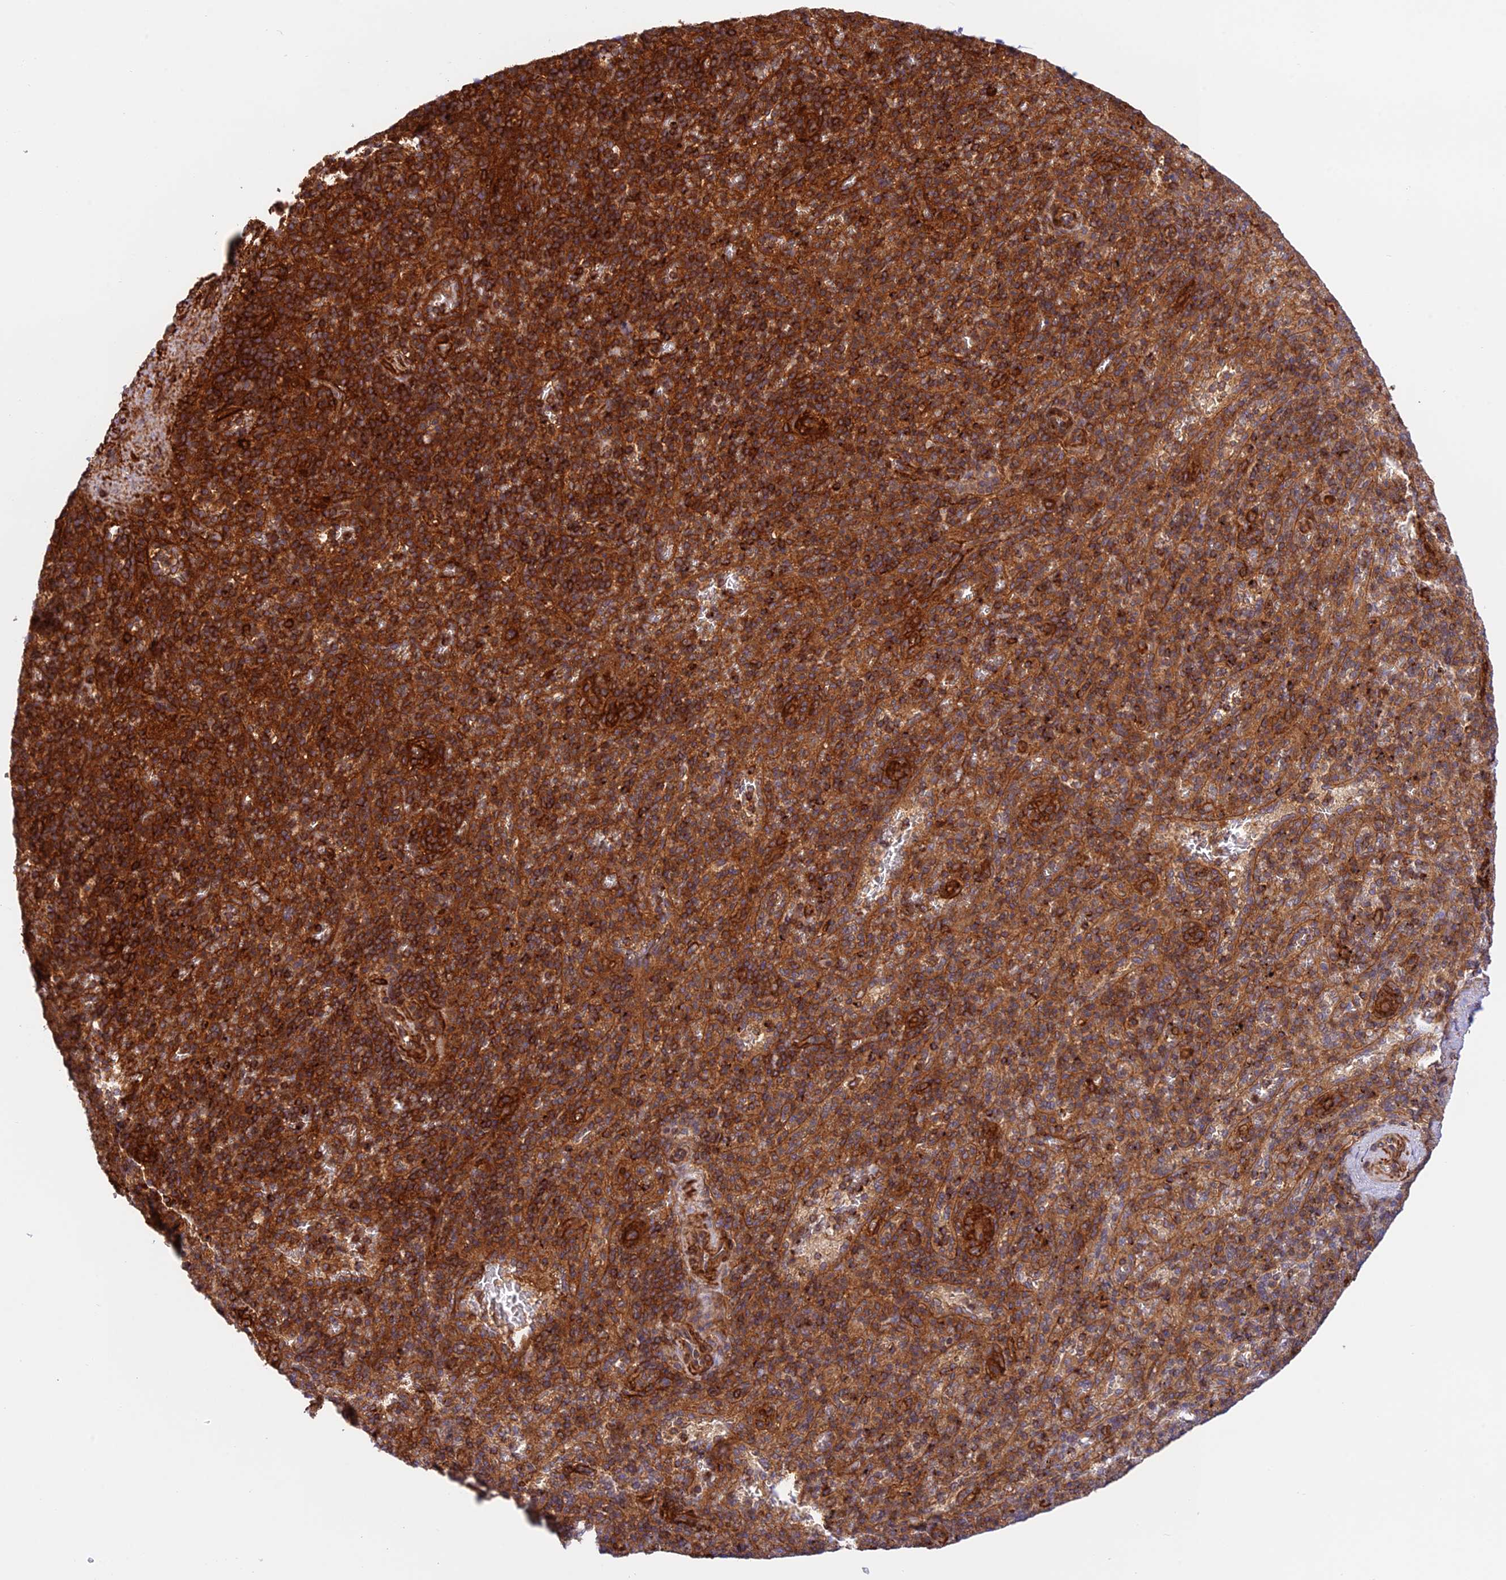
{"staining": {"intensity": "strong", "quantity": ">75%", "location": "cytoplasmic/membranous"}, "tissue": "spleen", "cell_type": "Cells in red pulp", "image_type": "normal", "snomed": [{"axis": "morphology", "description": "Normal tissue, NOS"}, {"axis": "topography", "description": "Spleen"}], "caption": "Strong cytoplasmic/membranous protein positivity is identified in about >75% of cells in red pulp in spleen.", "gene": "EVI5L", "patient": {"sex": "male", "age": 82}}